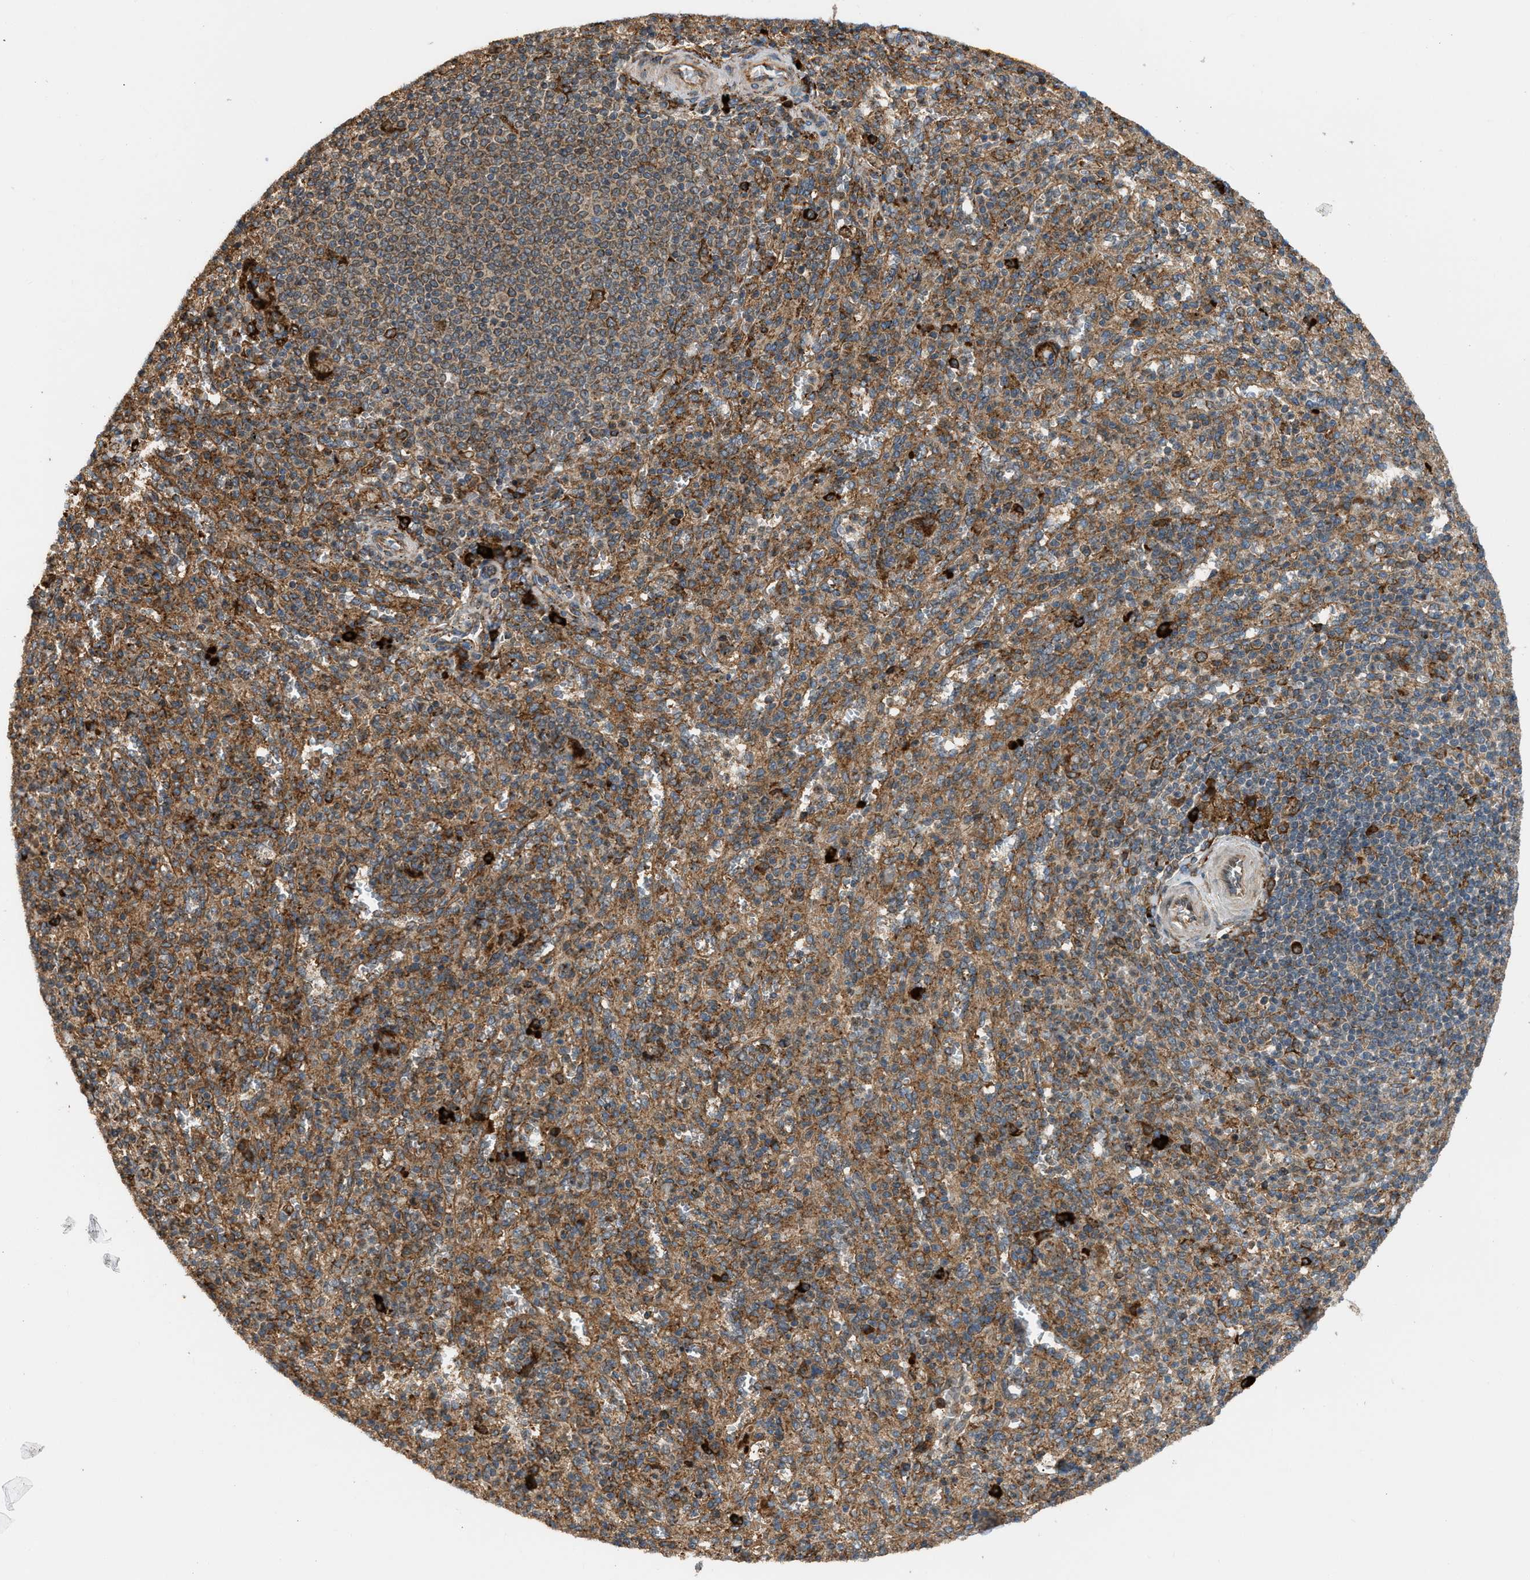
{"staining": {"intensity": "strong", "quantity": ">75%", "location": "cytoplasmic/membranous"}, "tissue": "spleen", "cell_type": "Cells in red pulp", "image_type": "normal", "snomed": [{"axis": "morphology", "description": "Normal tissue, NOS"}, {"axis": "topography", "description": "Spleen"}], "caption": "A high amount of strong cytoplasmic/membranous staining is identified in approximately >75% of cells in red pulp in normal spleen. Nuclei are stained in blue.", "gene": "BAIAP2L1", "patient": {"sex": "male", "age": 36}}